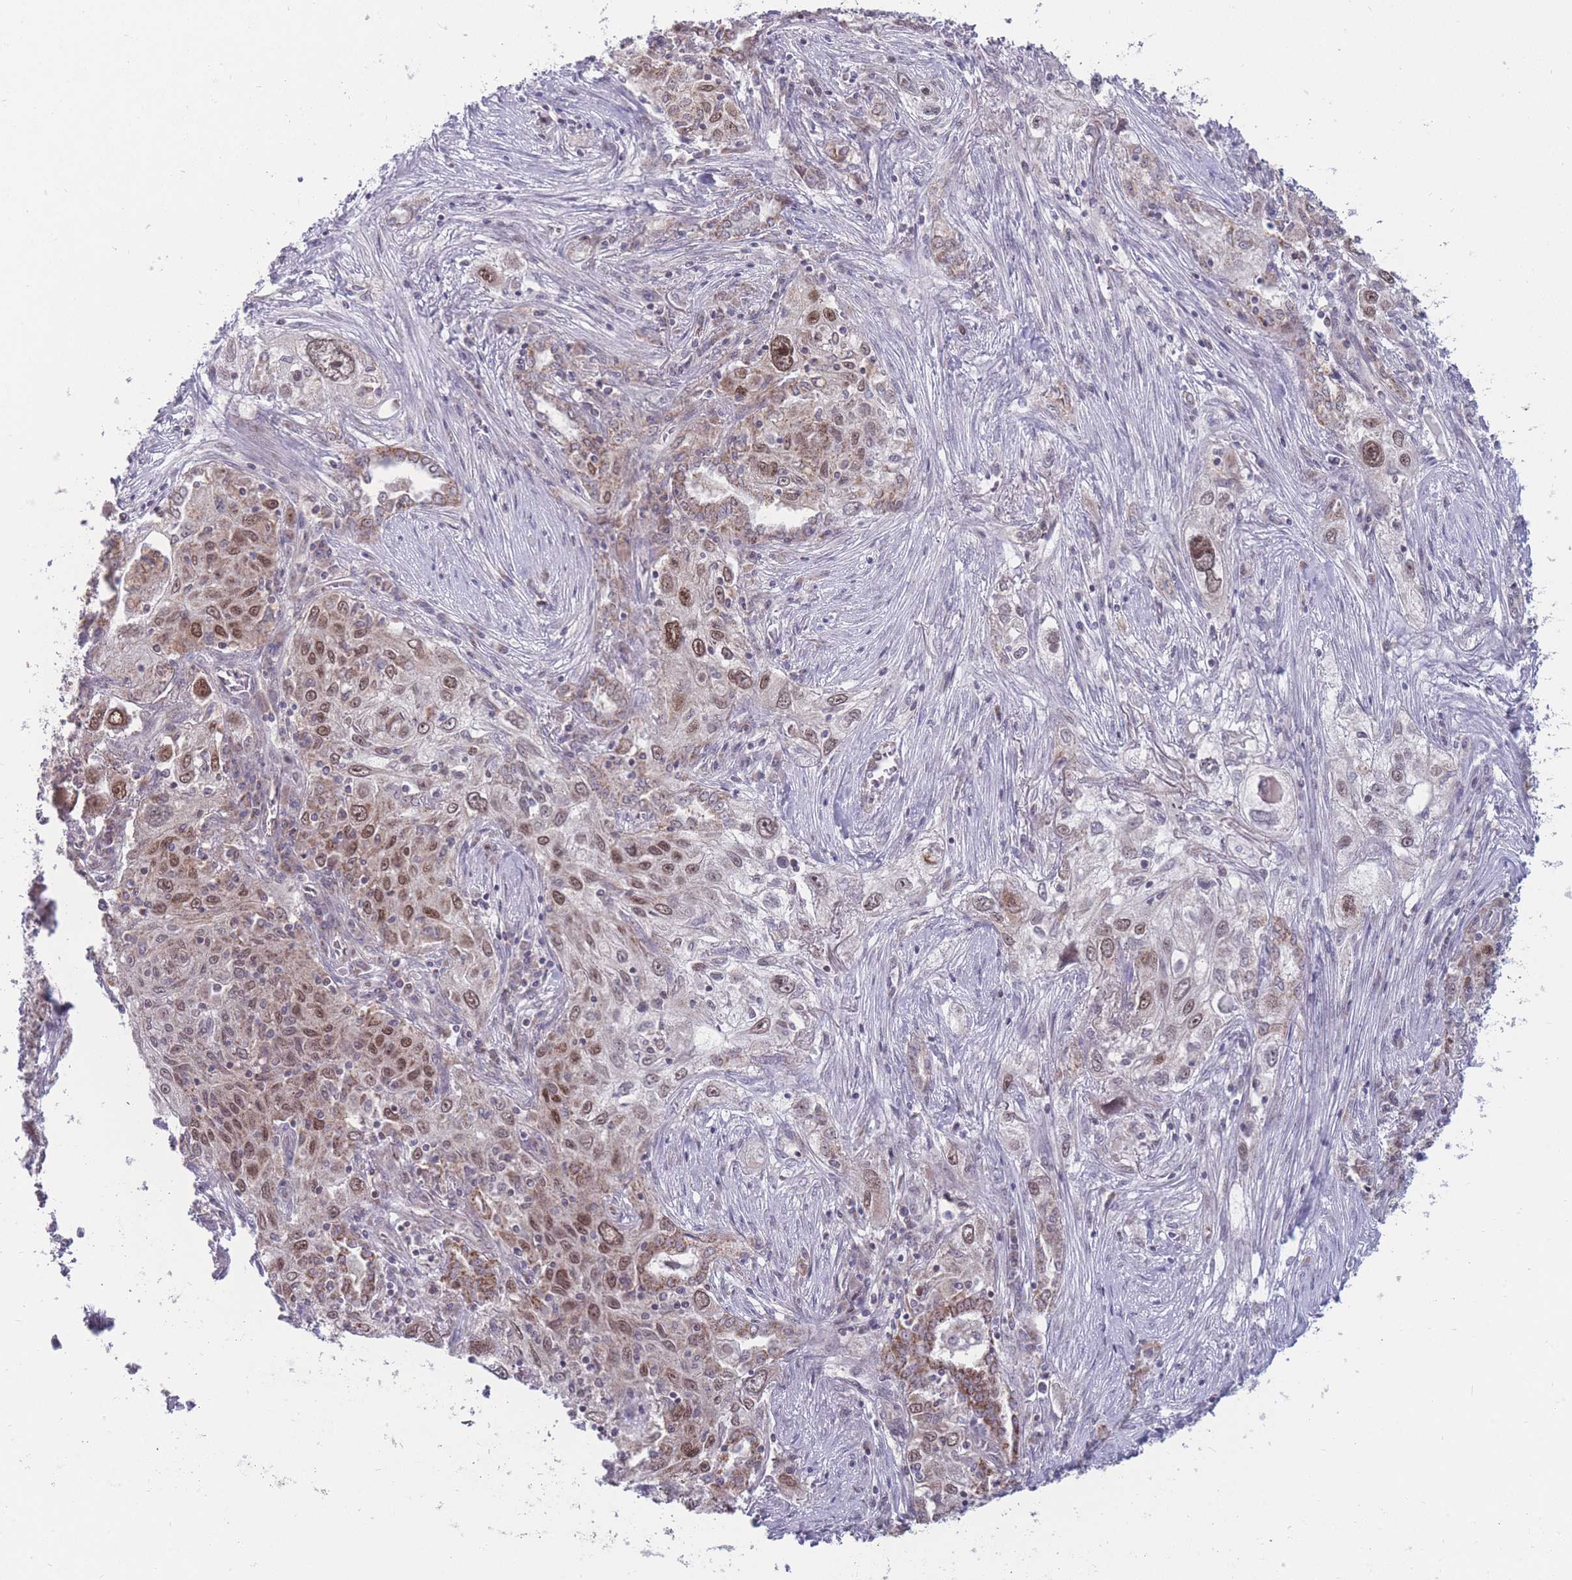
{"staining": {"intensity": "moderate", "quantity": ">75%", "location": "nuclear"}, "tissue": "lung cancer", "cell_type": "Tumor cells", "image_type": "cancer", "snomed": [{"axis": "morphology", "description": "Squamous cell carcinoma, NOS"}, {"axis": "topography", "description": "Lung"}], "caption": "Lung squamous cell carcinoma stained with a brown dye displays moderate nuclear positive positivity in approximately >75% of tumor cells.", "gene": "MCIDAS", "patient": {"sex": "female", "age": 69}}